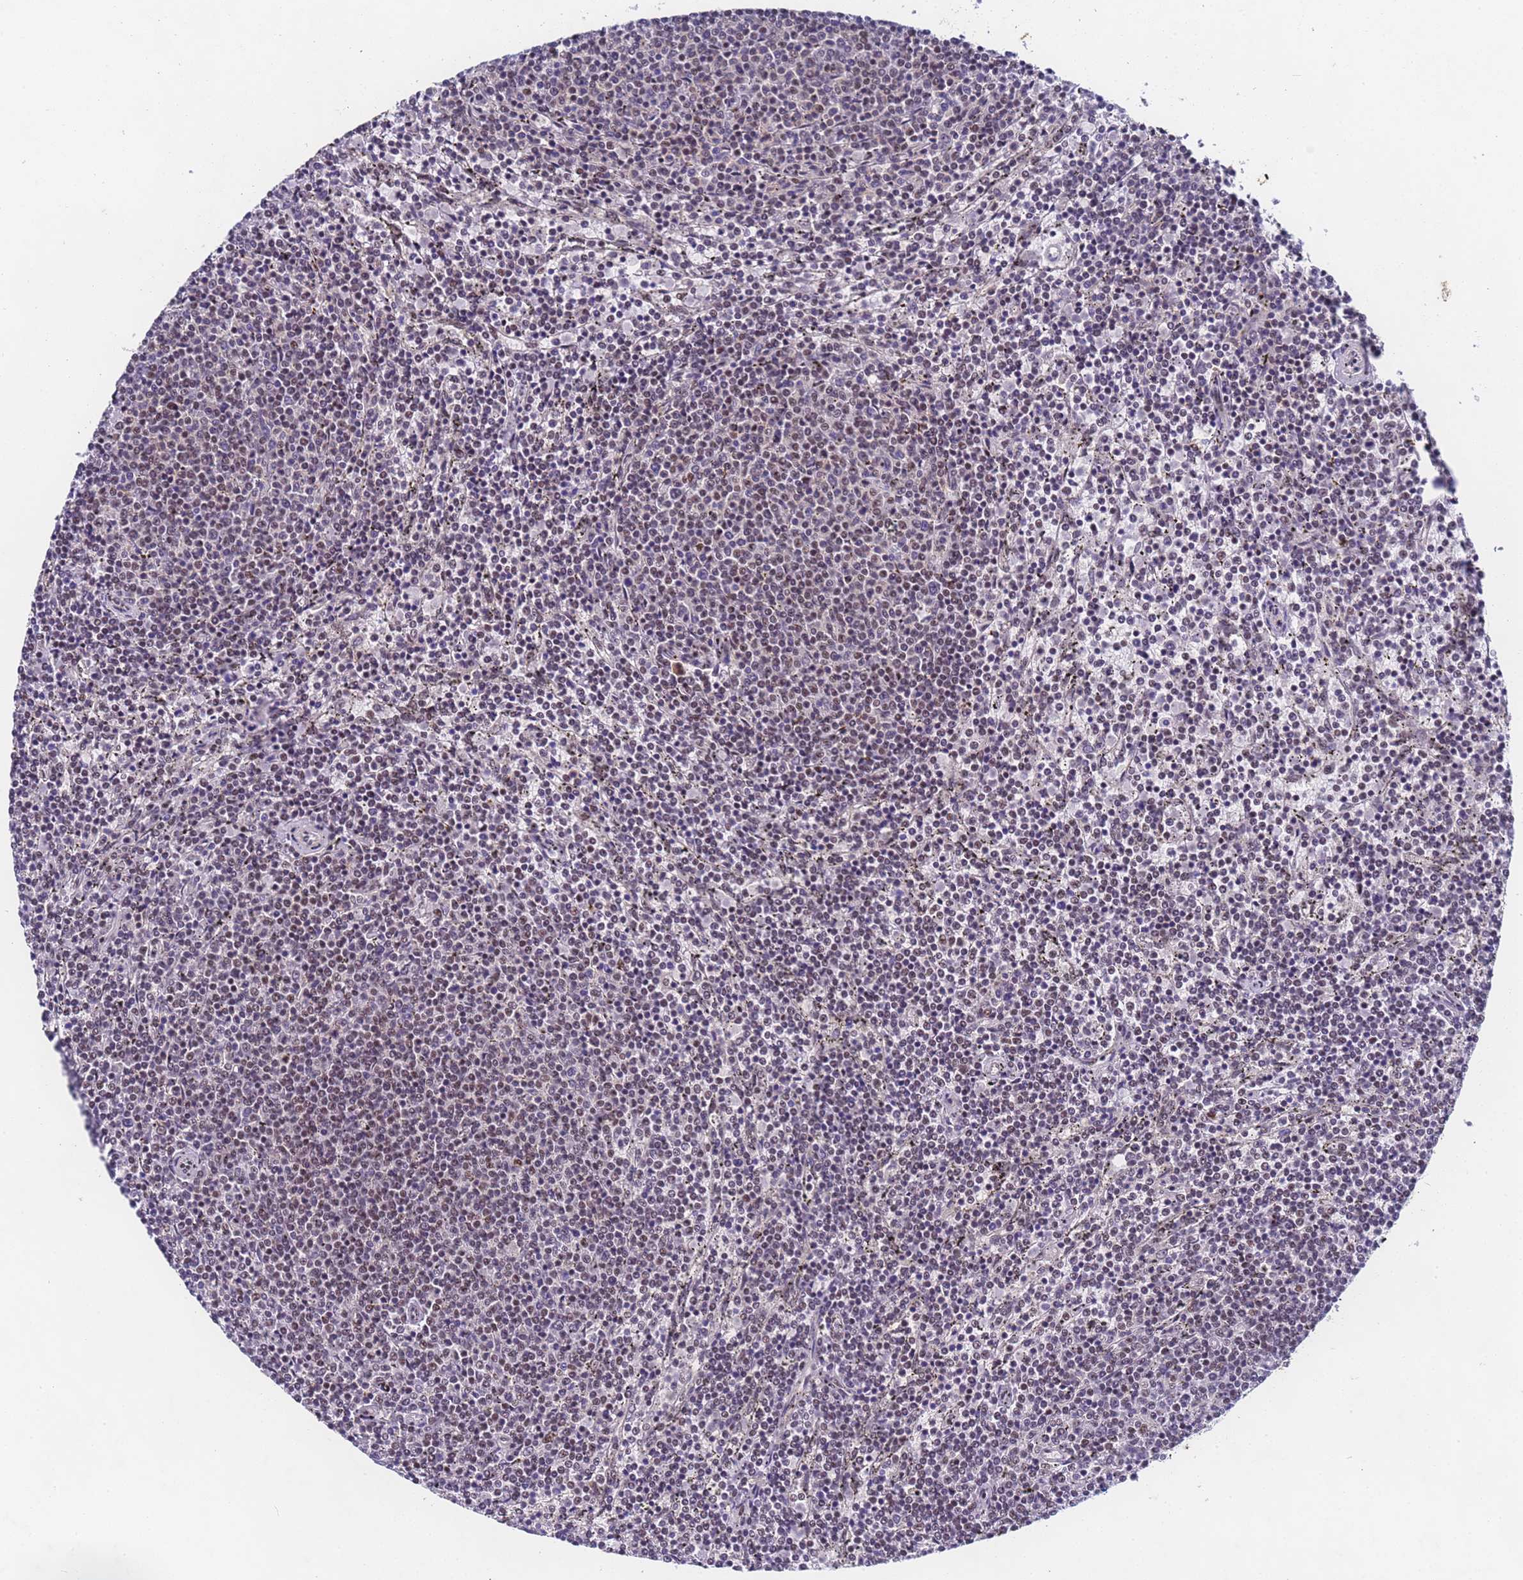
{"staining": {"intensity": "weak", "quantity": "<25%", "location": "nuclear"}, "tissue": "lymphoma", "cell_type": "Tumor cells", "image_type": "cancer", "snomed": [{"axis": "morphology", "description": "Malignant lymphoma, non-Hodgkin's type, Low grade"}, {"axis": "topography", "description": "Spleen"}], "caption": "Human lymphoma stained for a protein using immunohistochemistry displays no positivity in tumor cells.", "gene": "FNBP4", "patient": {"sex": "female", "age": 50}}